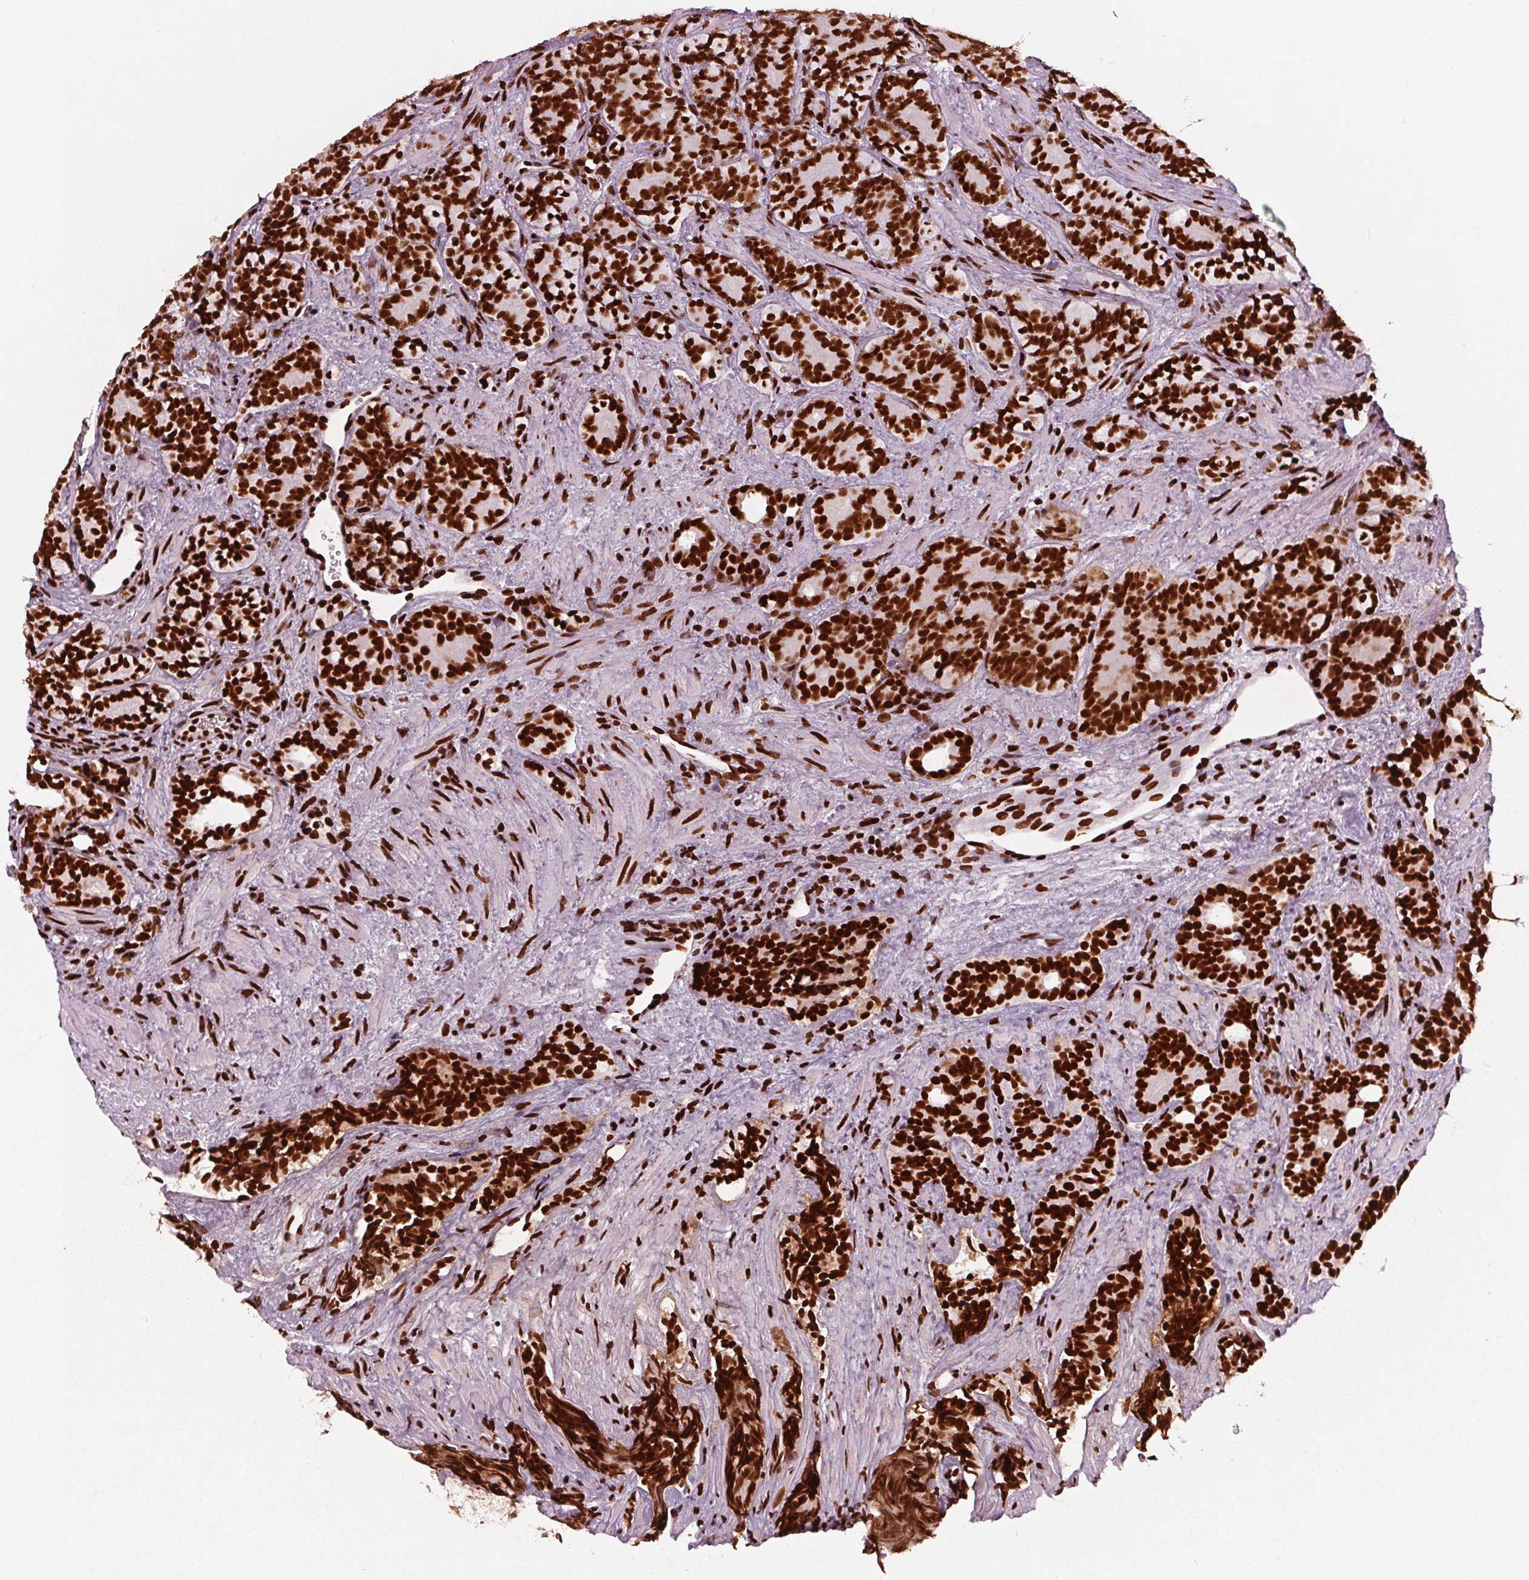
{"staining": {"intensity": "strong", "quantity": ">75%", "location": "nuclear"}, "tissue": "prostate cancer", "cell_type": "Tumor cells", "image_type": "cancer", "snomed": [{"axis": "morphology", "description": "Adenocarcinoma, High grade"}, {"axis": "topography", "description": "Prostate"}], "caption": "An immunohistochemistry image of tumor tissue is shown. Protein staining in brown shows strong nuclear positivity in prostate adenocarcinoma (high-grade) within tumor cells.", "gene": "BRD4", "patient": {"sex": "male", "age": 84}}